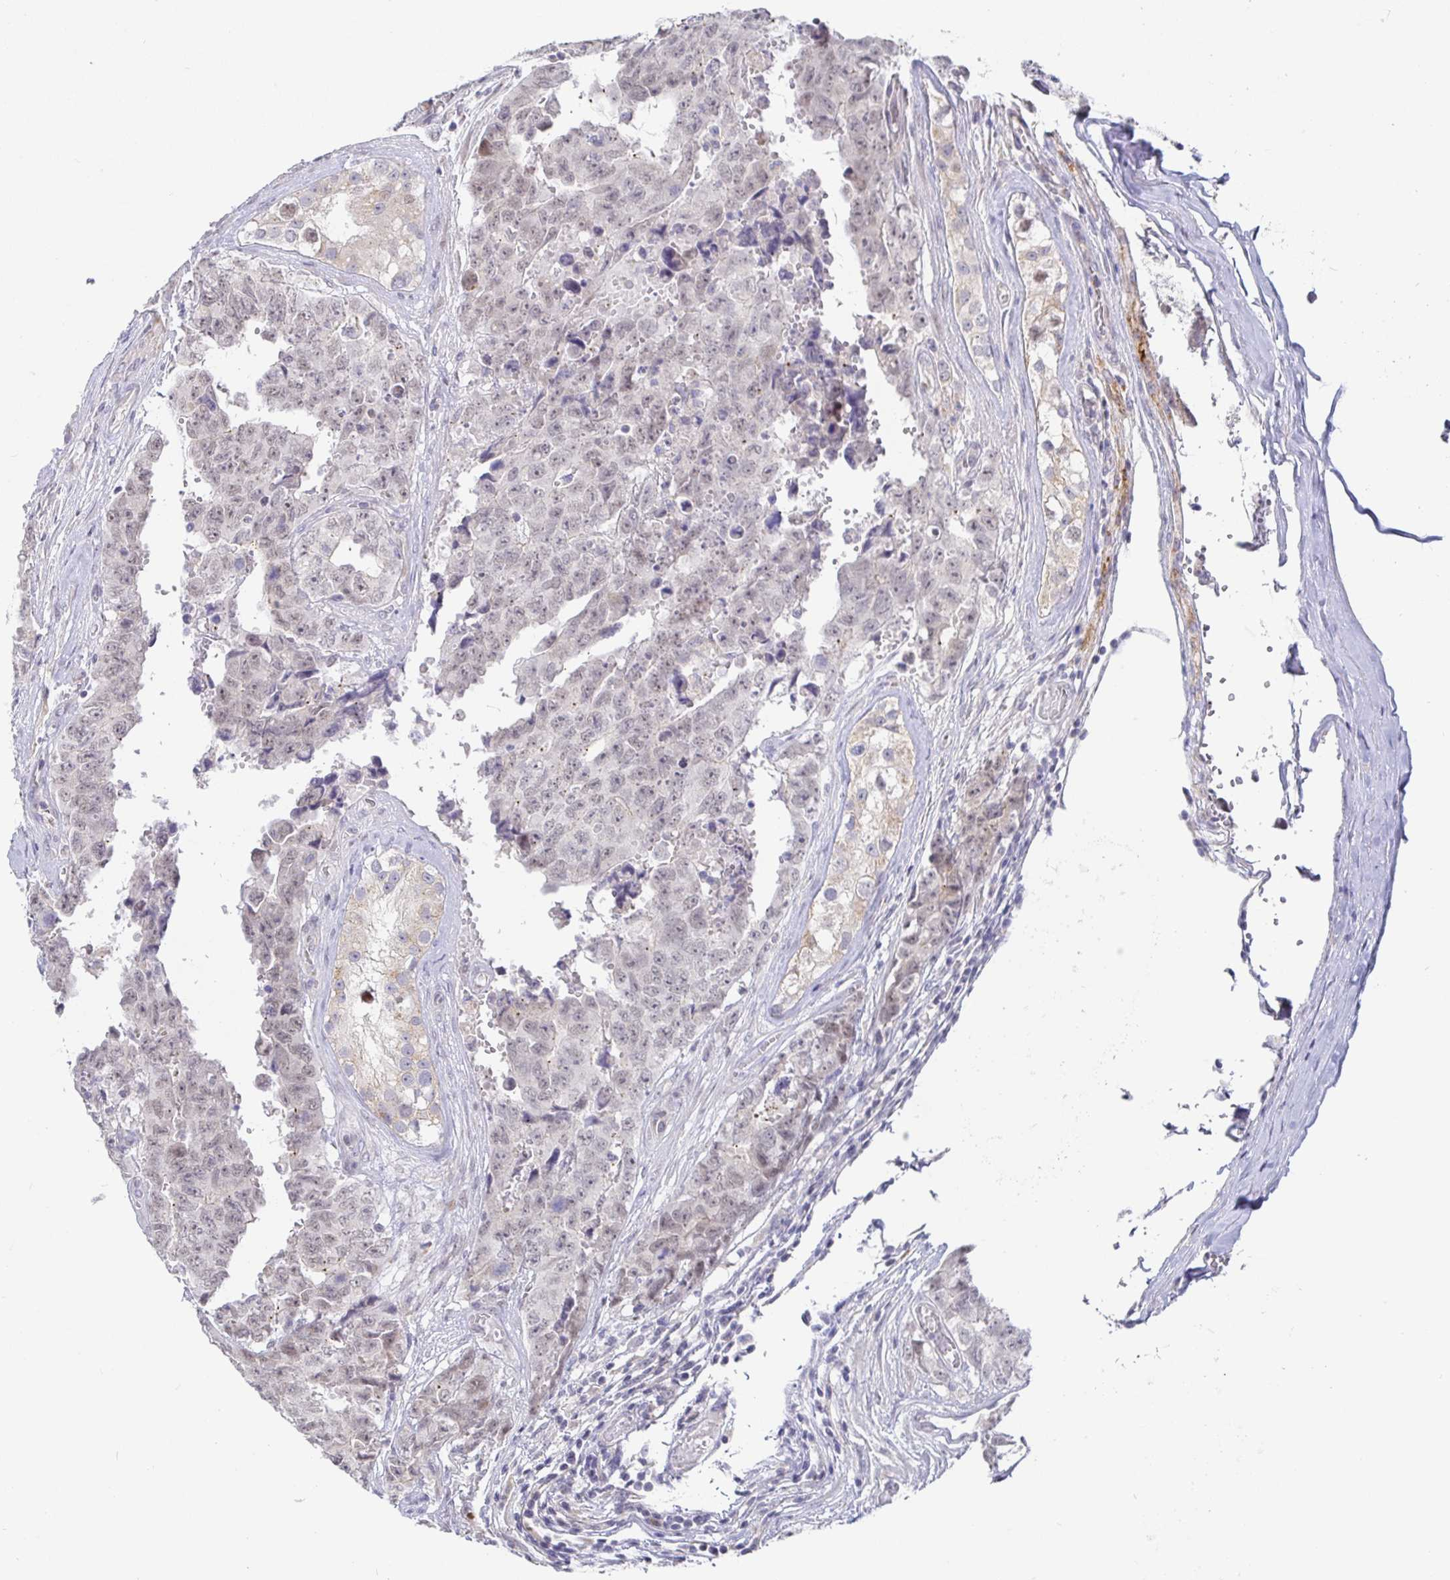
{"staining": {"intensity": "weak", "quantity": "<25%", "location": "nuclear"}, "tissue": "testis cancer", "cell_type": "Tumor cells", "image_type": "cancer", "snomed": [{"axis": "morphology", "description": "Normal tissue, NOS"}, {"axis": "morphology", "description": "Carcinoma, Embryonal, NOS"}, {"axis": "topography", "description": "Testis"}, {"axis": "topography", "description": "Epididymis"}], "caption": "This is a photomicrograph of immunohistochemistry (IHC) staining of testis cancer (embryonal carcinoma), which shows no positivity in tumor cells.", "gene": "CIT", "patient": {"sex": "male", "age": 25}}